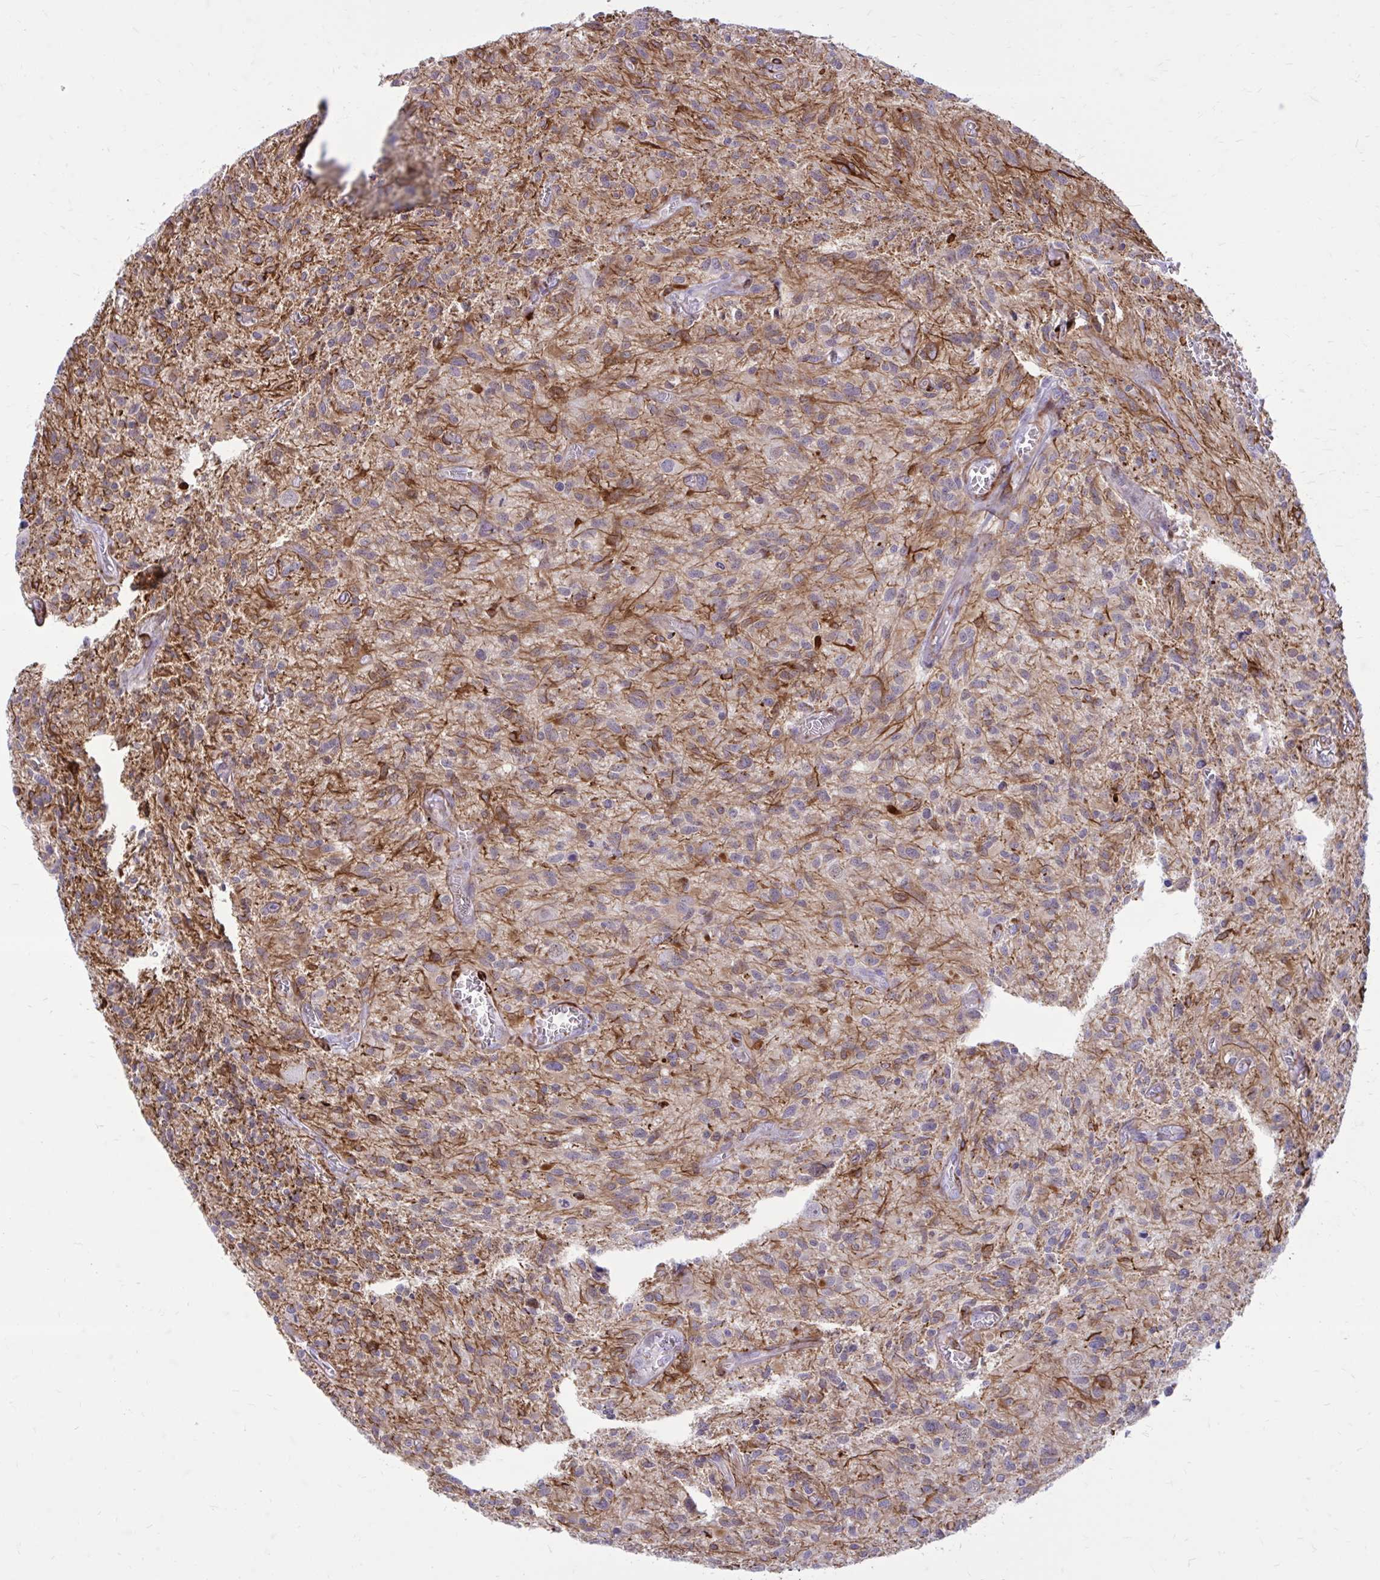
{"staining": {"intensity": "moderate", "quantity": "25%-75%", "location": "cytoplasmic/membranous"}, "tissue": "glioma", "cell_type": "Tumor cells", "image_type": "cancer", "snomed": [{"axis": "morphology", "description": "Glioma, malignant, High grade"}, {"axis": "topography", "description": "Brain"}], "caption": "IHC image of human glioma stained for a protein (brown), which displays medium levels of moderate cytoplasmic/membranous positivity in about 25%-75% of tumor cells.", "gene": "BEND5", "patient": {"sex": "male", "age": 75}}